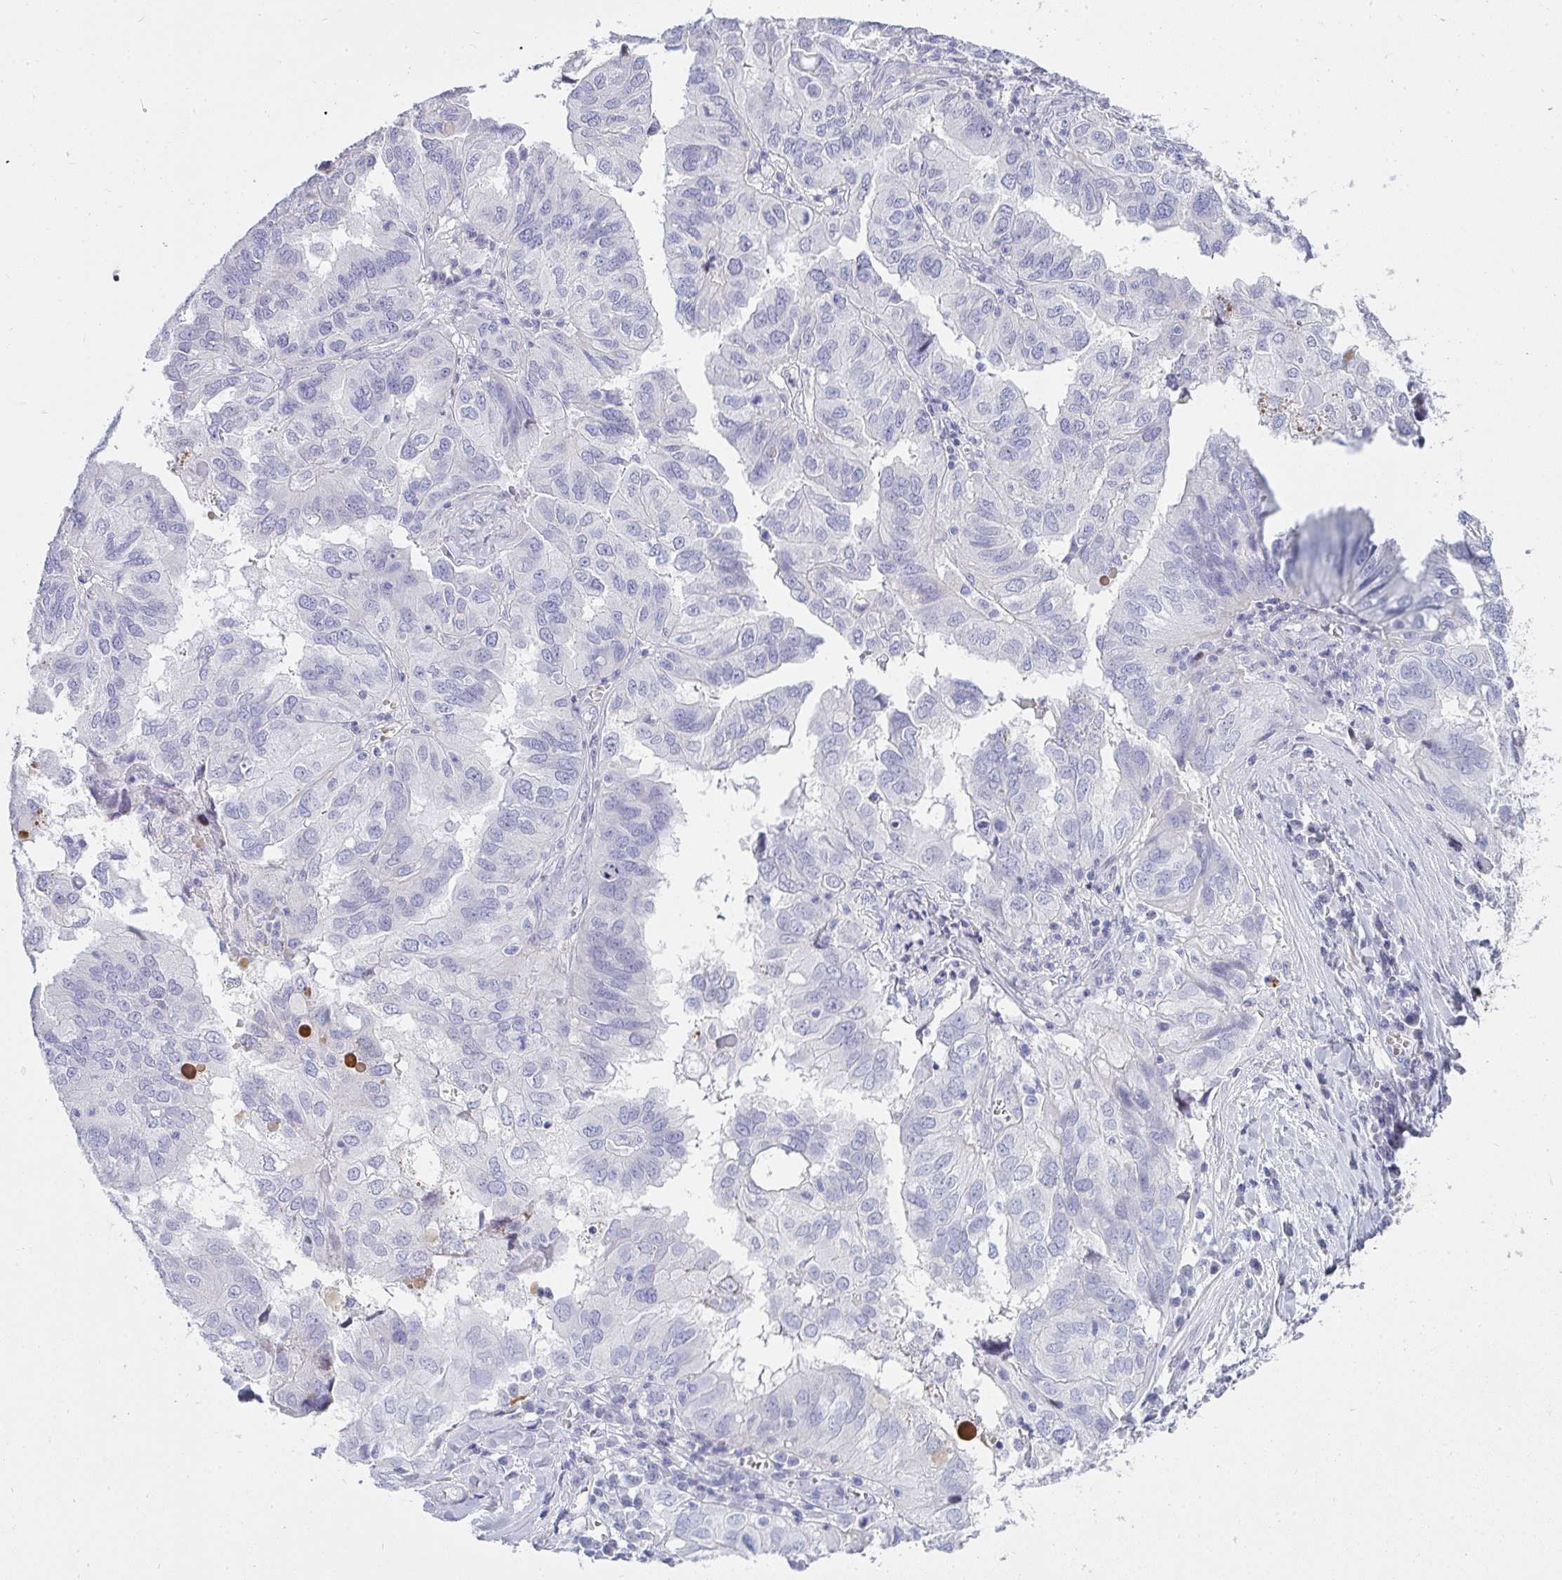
{"staining": {"intensity": "negative", "quantity": "none", "location": "none"}, "tissue": "ovarian cancer", "cell_type": "Tumor cells", "image_type": "cancer", "snomed": [{"axis": "morphology", "description": "Cystadenocarcinoma, serous, NOS"}, {"axis": "topography", "description": "Ovary"}], "caption": "There is no significant positivity in tumor cells of serous cystadenocarcinoma (ovarian).", "gene": "ZNF182", "patient": {"sex": "female", "age": 79}}